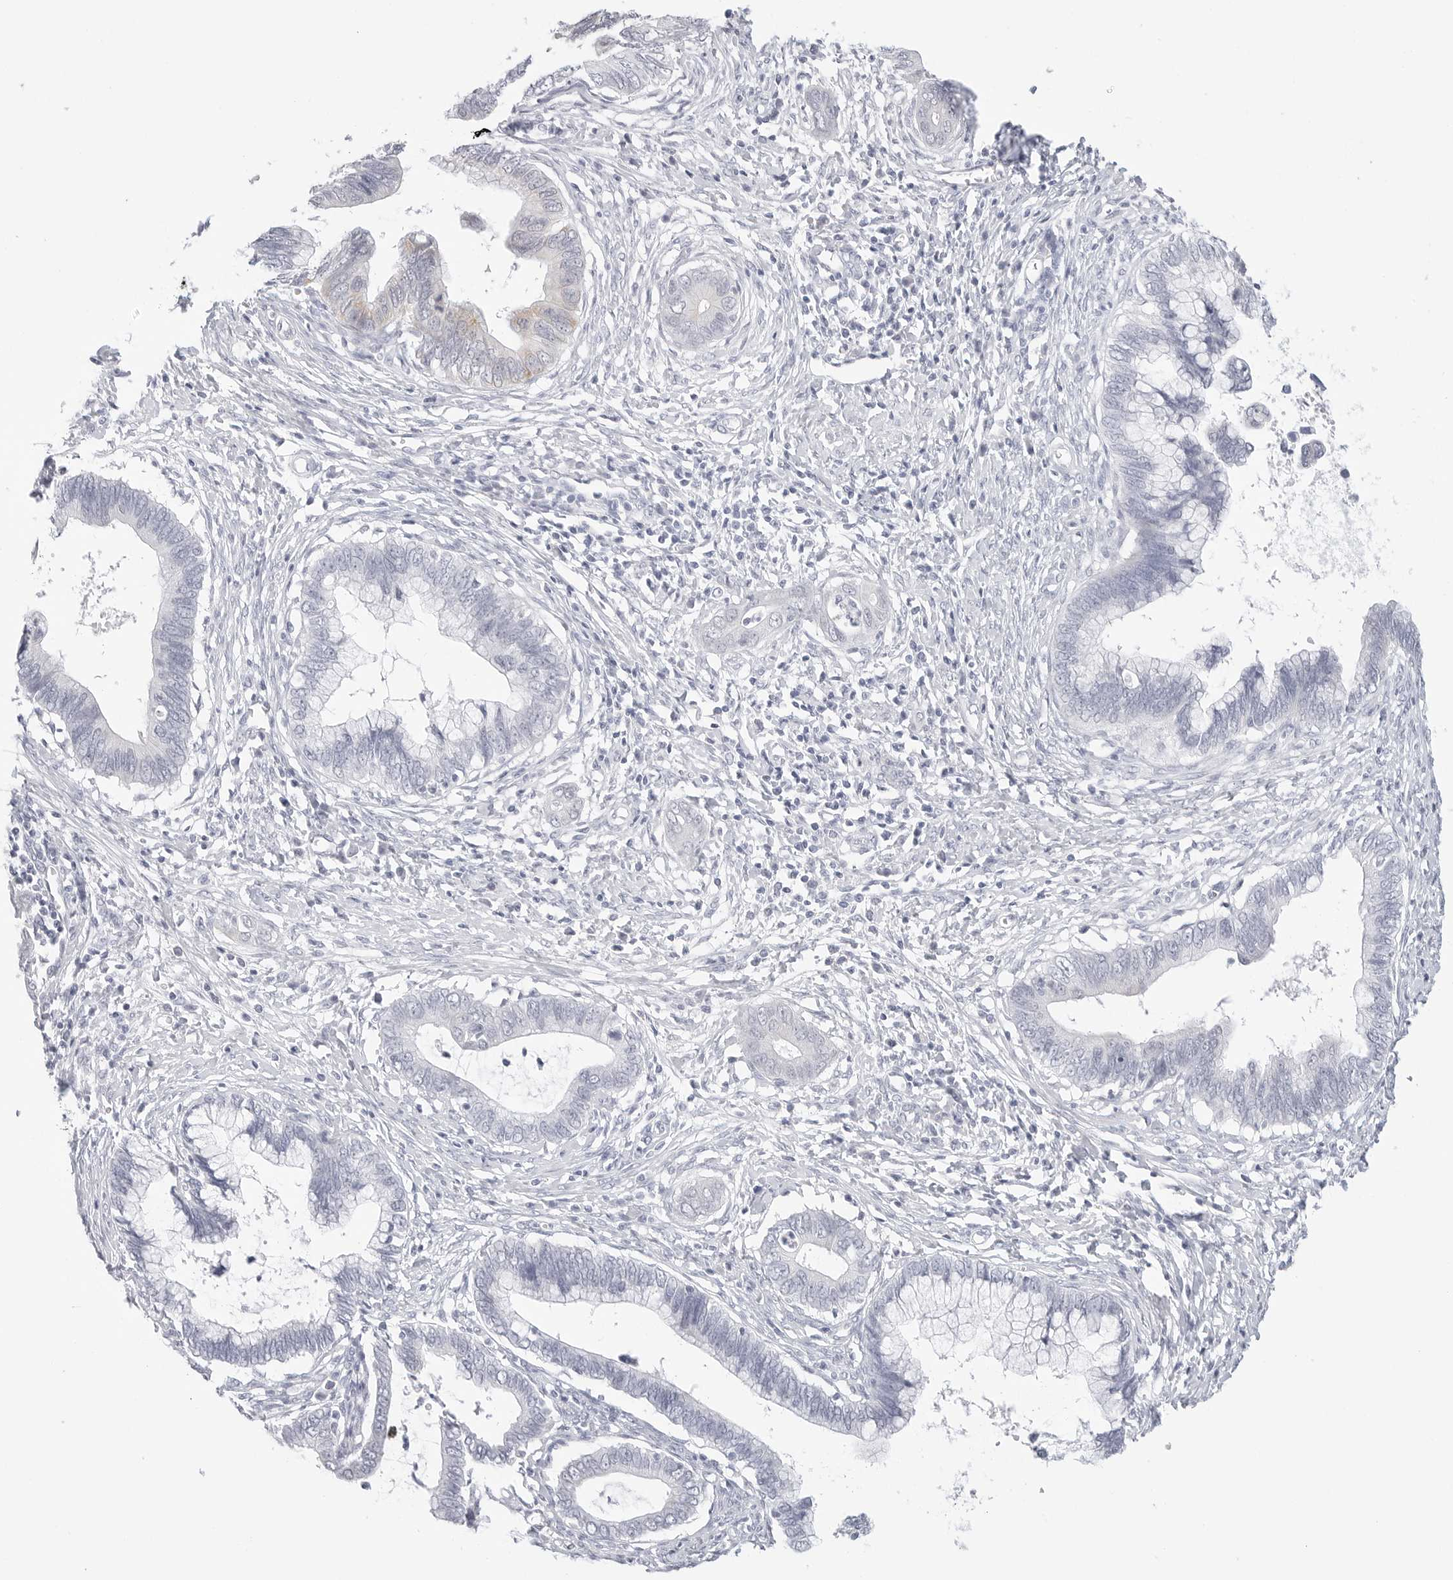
{"staining": {"intensity": "negative", "quantity": "none", "location": "none"}, "tissue": "cervical cancer", "cell_type": "Tumor cells", "image_type": "cancer", "snomed": [{"axis": "morphology", "description": "Adenocarcinoma, NOS"}, {"axis": "topography", "description": "Cervix"}], "caption": "Immunohistochemistry (IHC) of adenocarcinoma (cervical) displays no positivity in tumor cells.", "gene": "HMGCS2", "patient": {"sex": "female", "age": 44}}